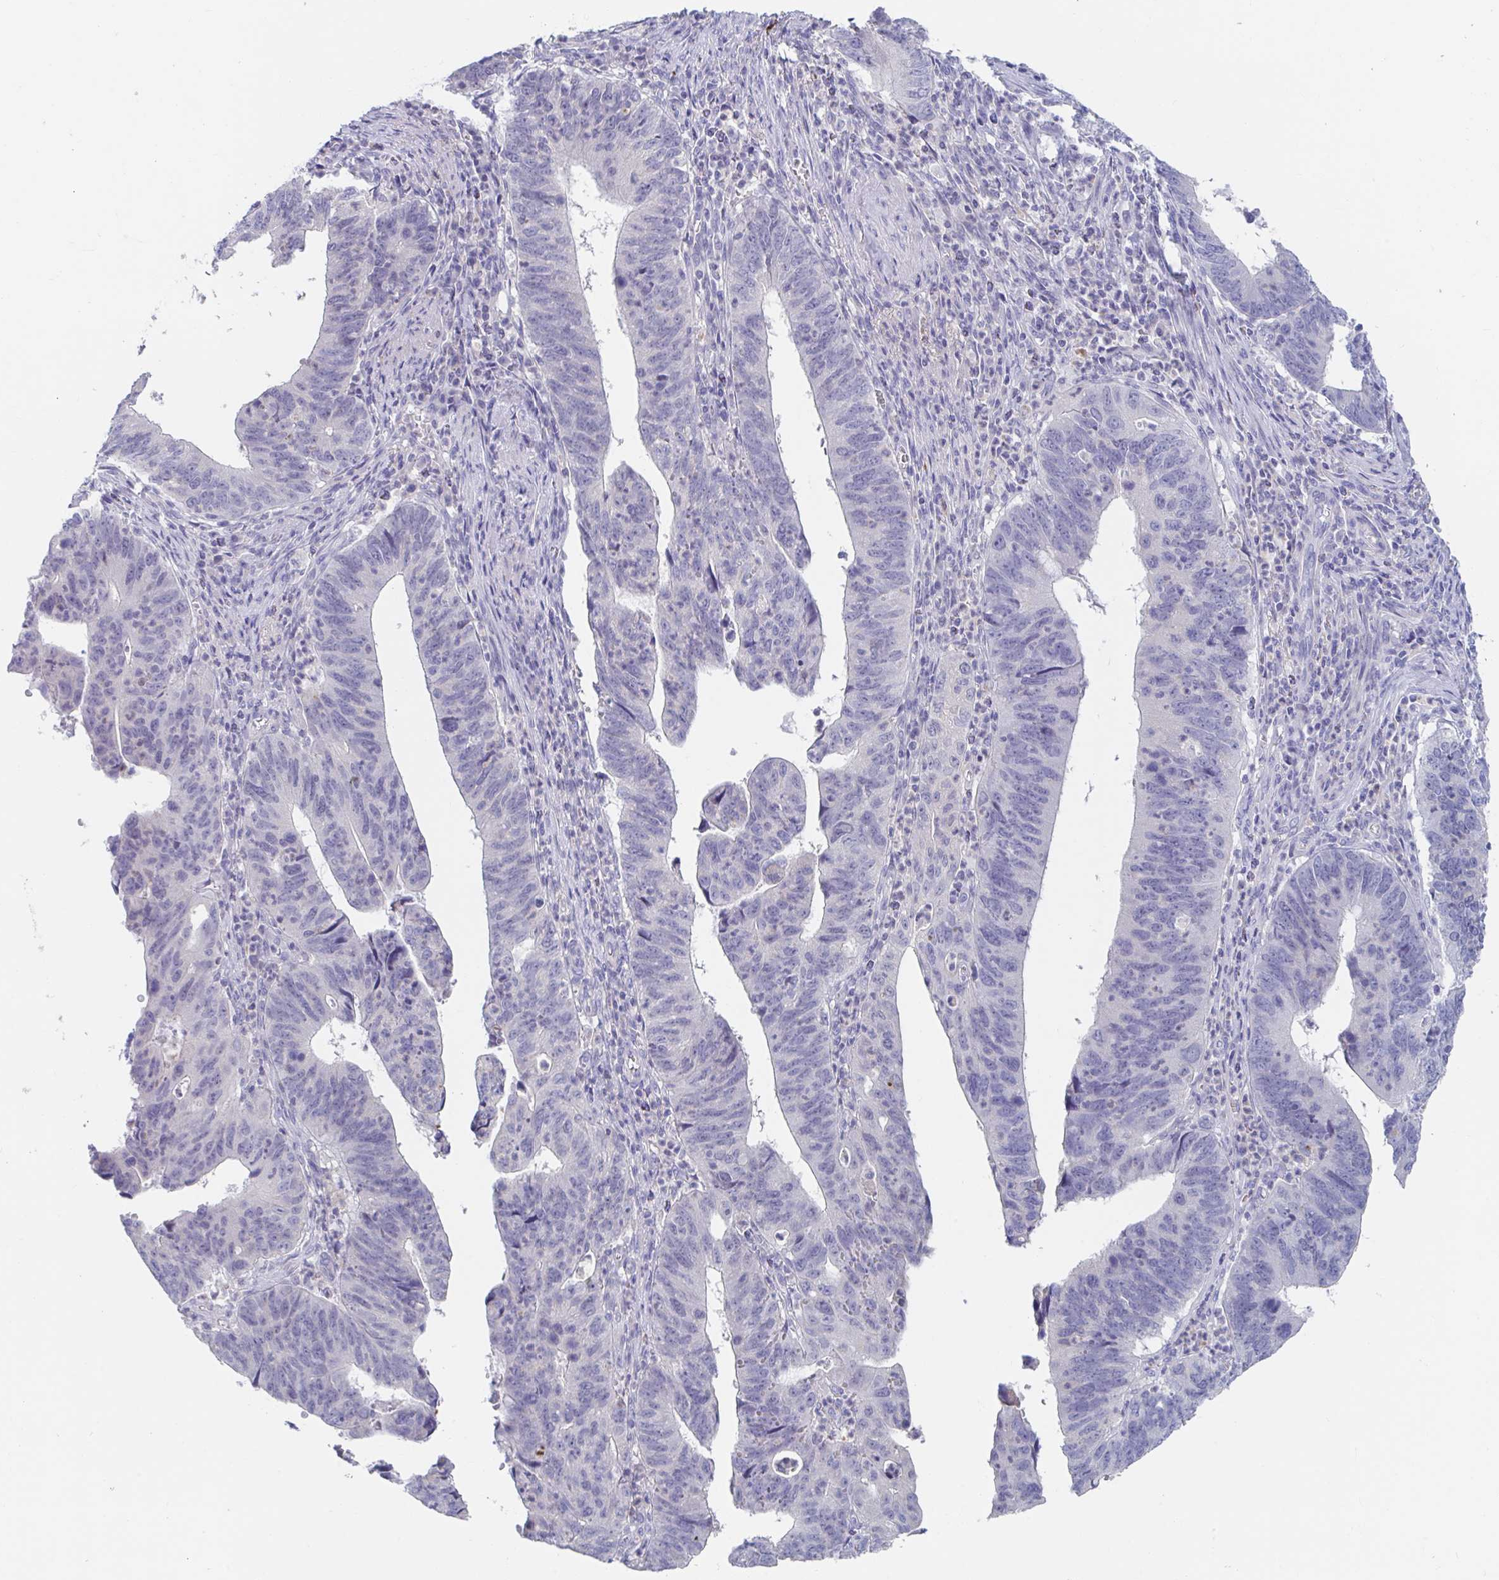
{"staining": {"intensity": "negative", "quantity": "none", "location": "none"}, "tissue": "stomach cancer", "cell_type": "Tumor cells", "image_type": "cancer", "snomed": [{"axis": "morphology", "description": "Adenocarcinoma, NOS"}, {"axis": "topography", "description": "Stomach"}], "caption": "Tumor cells are negative for brown protein staining in stomach adenocarcinoma.", "gene": "KCNK5", "patient": {"sex": "male", "age": 59}}